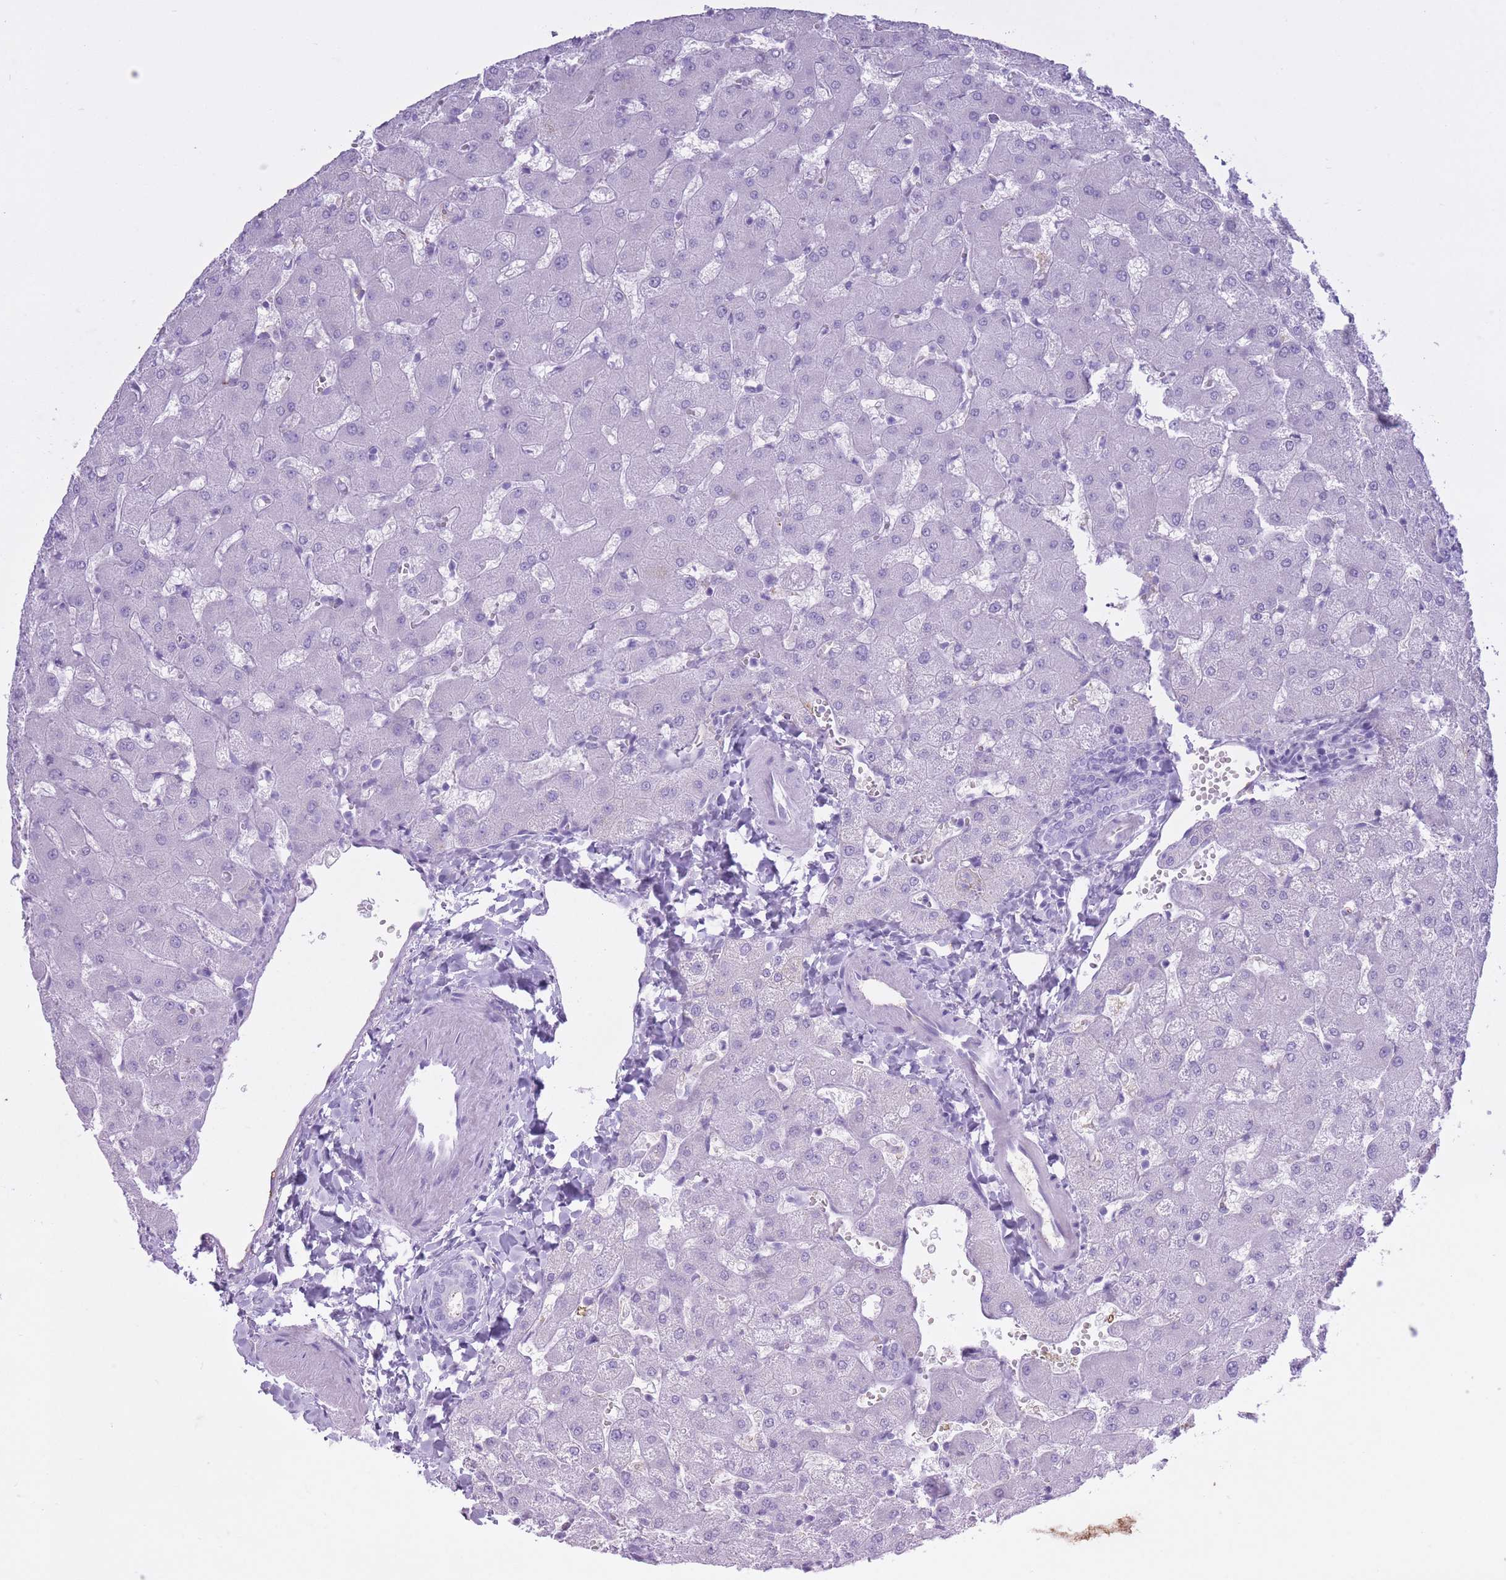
{"staining": {"intensity": "negative", "quantity": "none", "location": "none"}, "tissue": "liver", "cell_type": "Cholangiocytes", "image_type": "normal", "snomed": [{"axis": "morphology", "description": "Normal tissue, NOS"}, {"axis": "topography", "description": "Liver"}], "caption": "Human liver stained for a protein using immunohistochemistry (IHC) reveals no staining in cholangiocytes.", "gene": "AP3S1", "patient": {"sex": "female", "age": 63}}